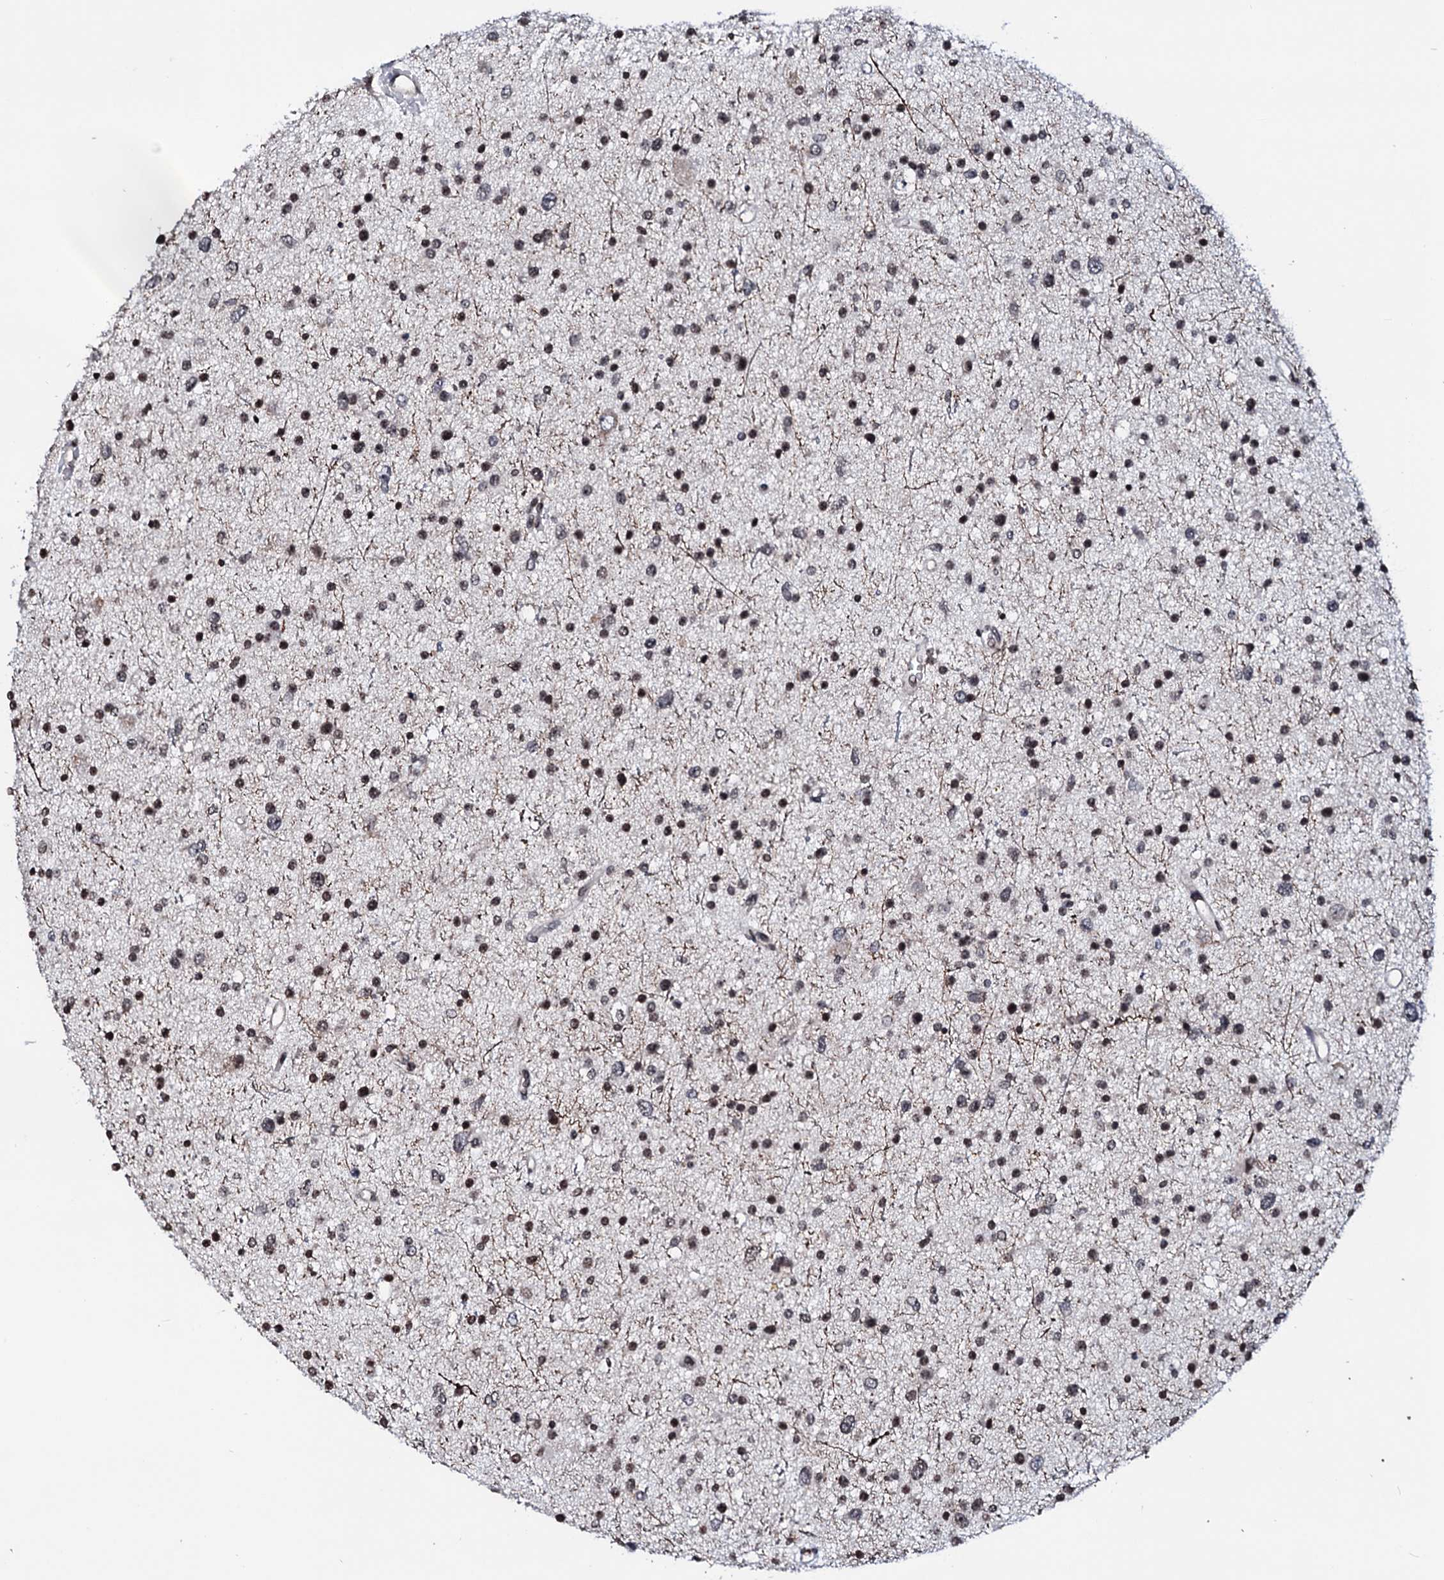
{"staining": {"intensity": "moderate", "quantity": ">75%", "location": "nuclear"}, "tissue": "glioma", "cell_type": "Tumor cells", "image_type": "cancer", "snomed": [{"axis": "morphology", "description": "Glioma, malignant, Low grade"}, {"axis": "topography", "description": "Brain"}], "caption": "A photomicrograph of malignant glioma (low-grade) stained for a protein exhibits moderate nuclear brown staining in tumor cells.", "gene": "LSM11", "patient": {"sex": "female", "age": 37}}